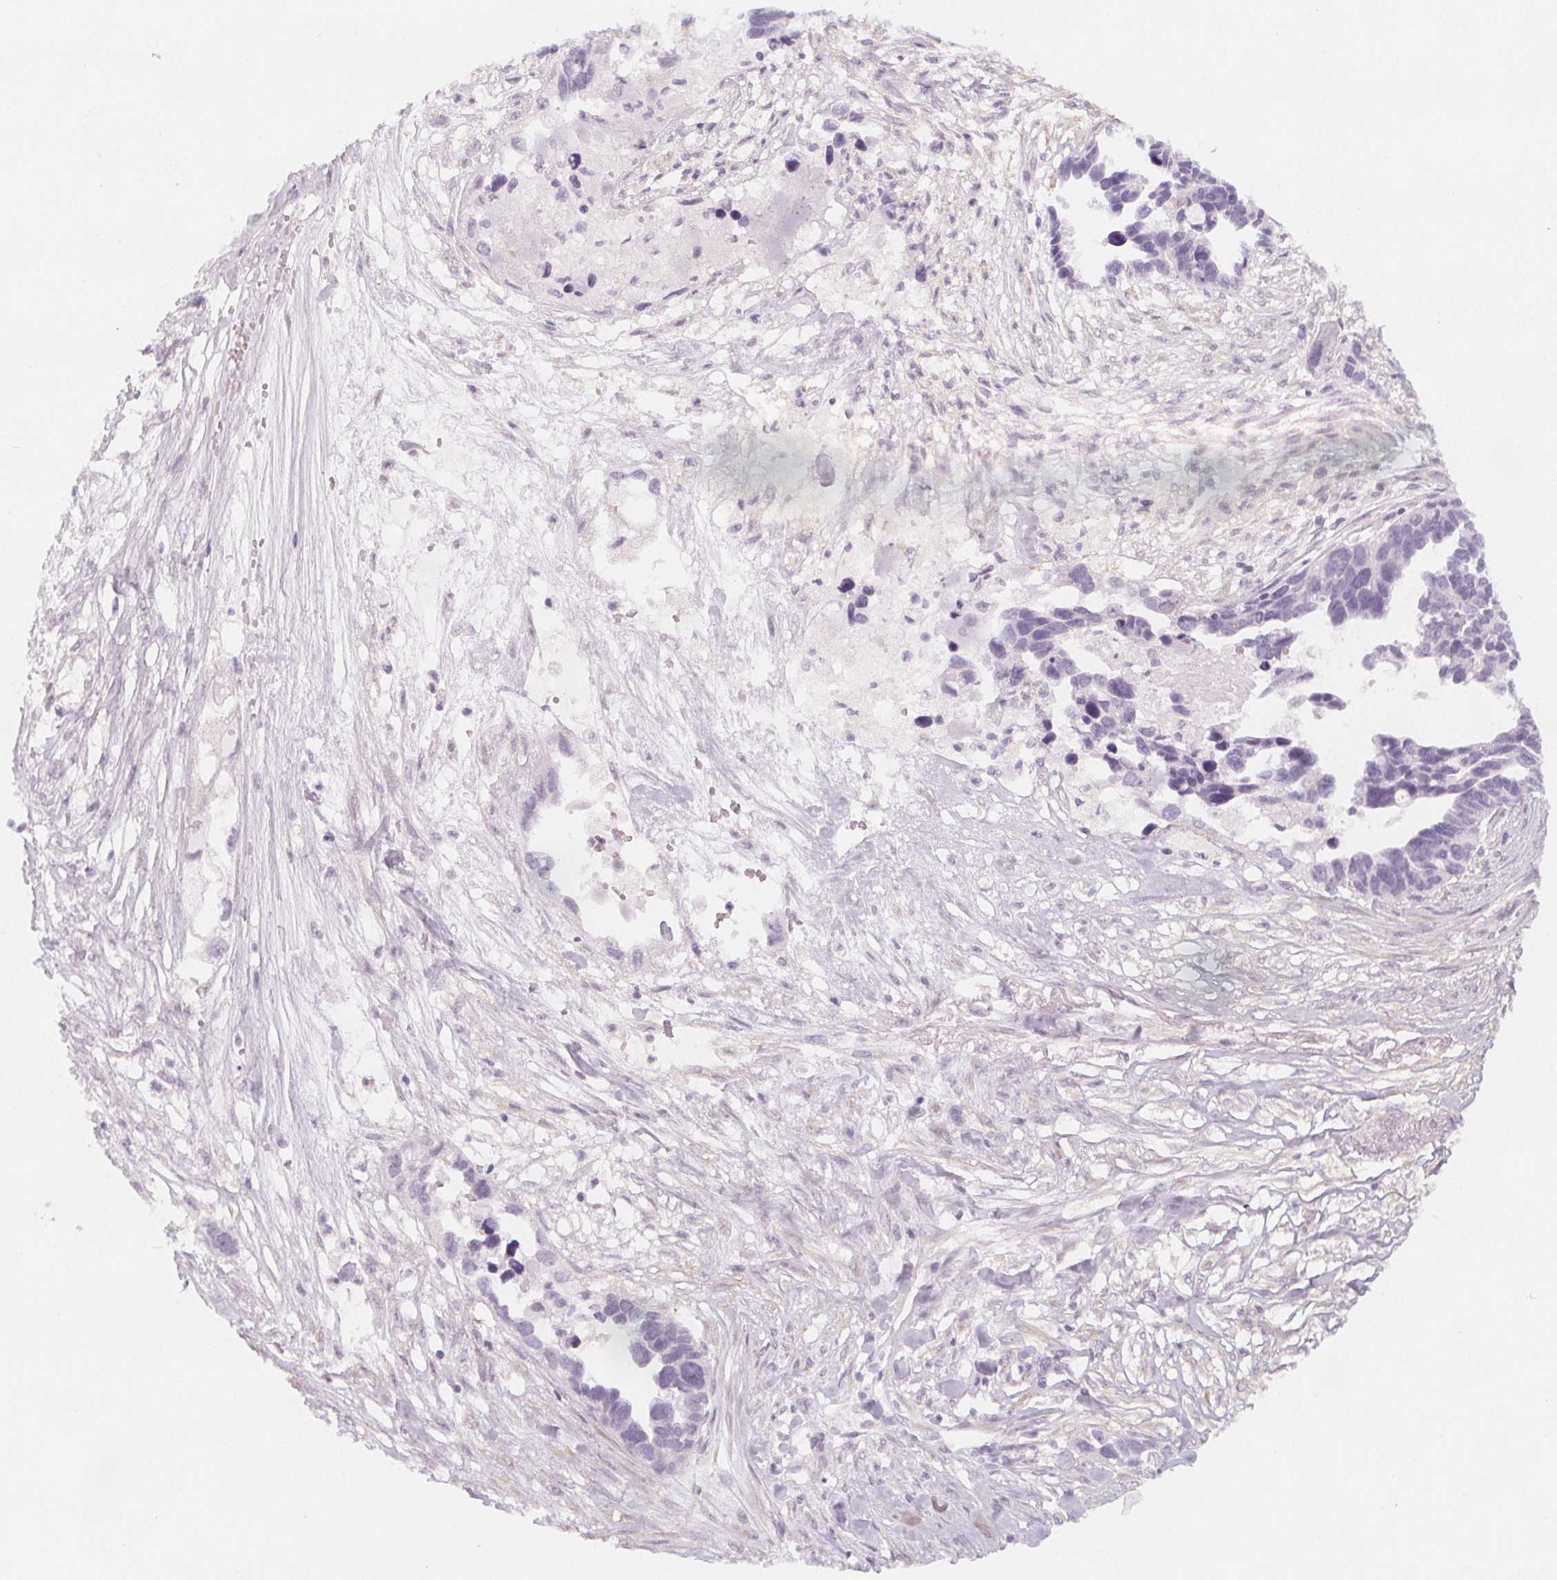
{"staining": {"intensity": "negative", "quantity": "none", "location": "none"}, "tissue": "ovarian cancer", "cell_type": "Tumor cells", "image_type": "cancer", "snomed": [{"axis": "morphology", "description": "Cystadenocarcinoma, serous, NOS"}, {"axis": "topography", "description": "Ovary"}], "caption": "The photomicrograph demonstrates no significant staining in tumor cells of serous cystadenocarcinoma (ovarian).", "gene": "MAP1A", "patient": {"sex": "female", "age": 54}}